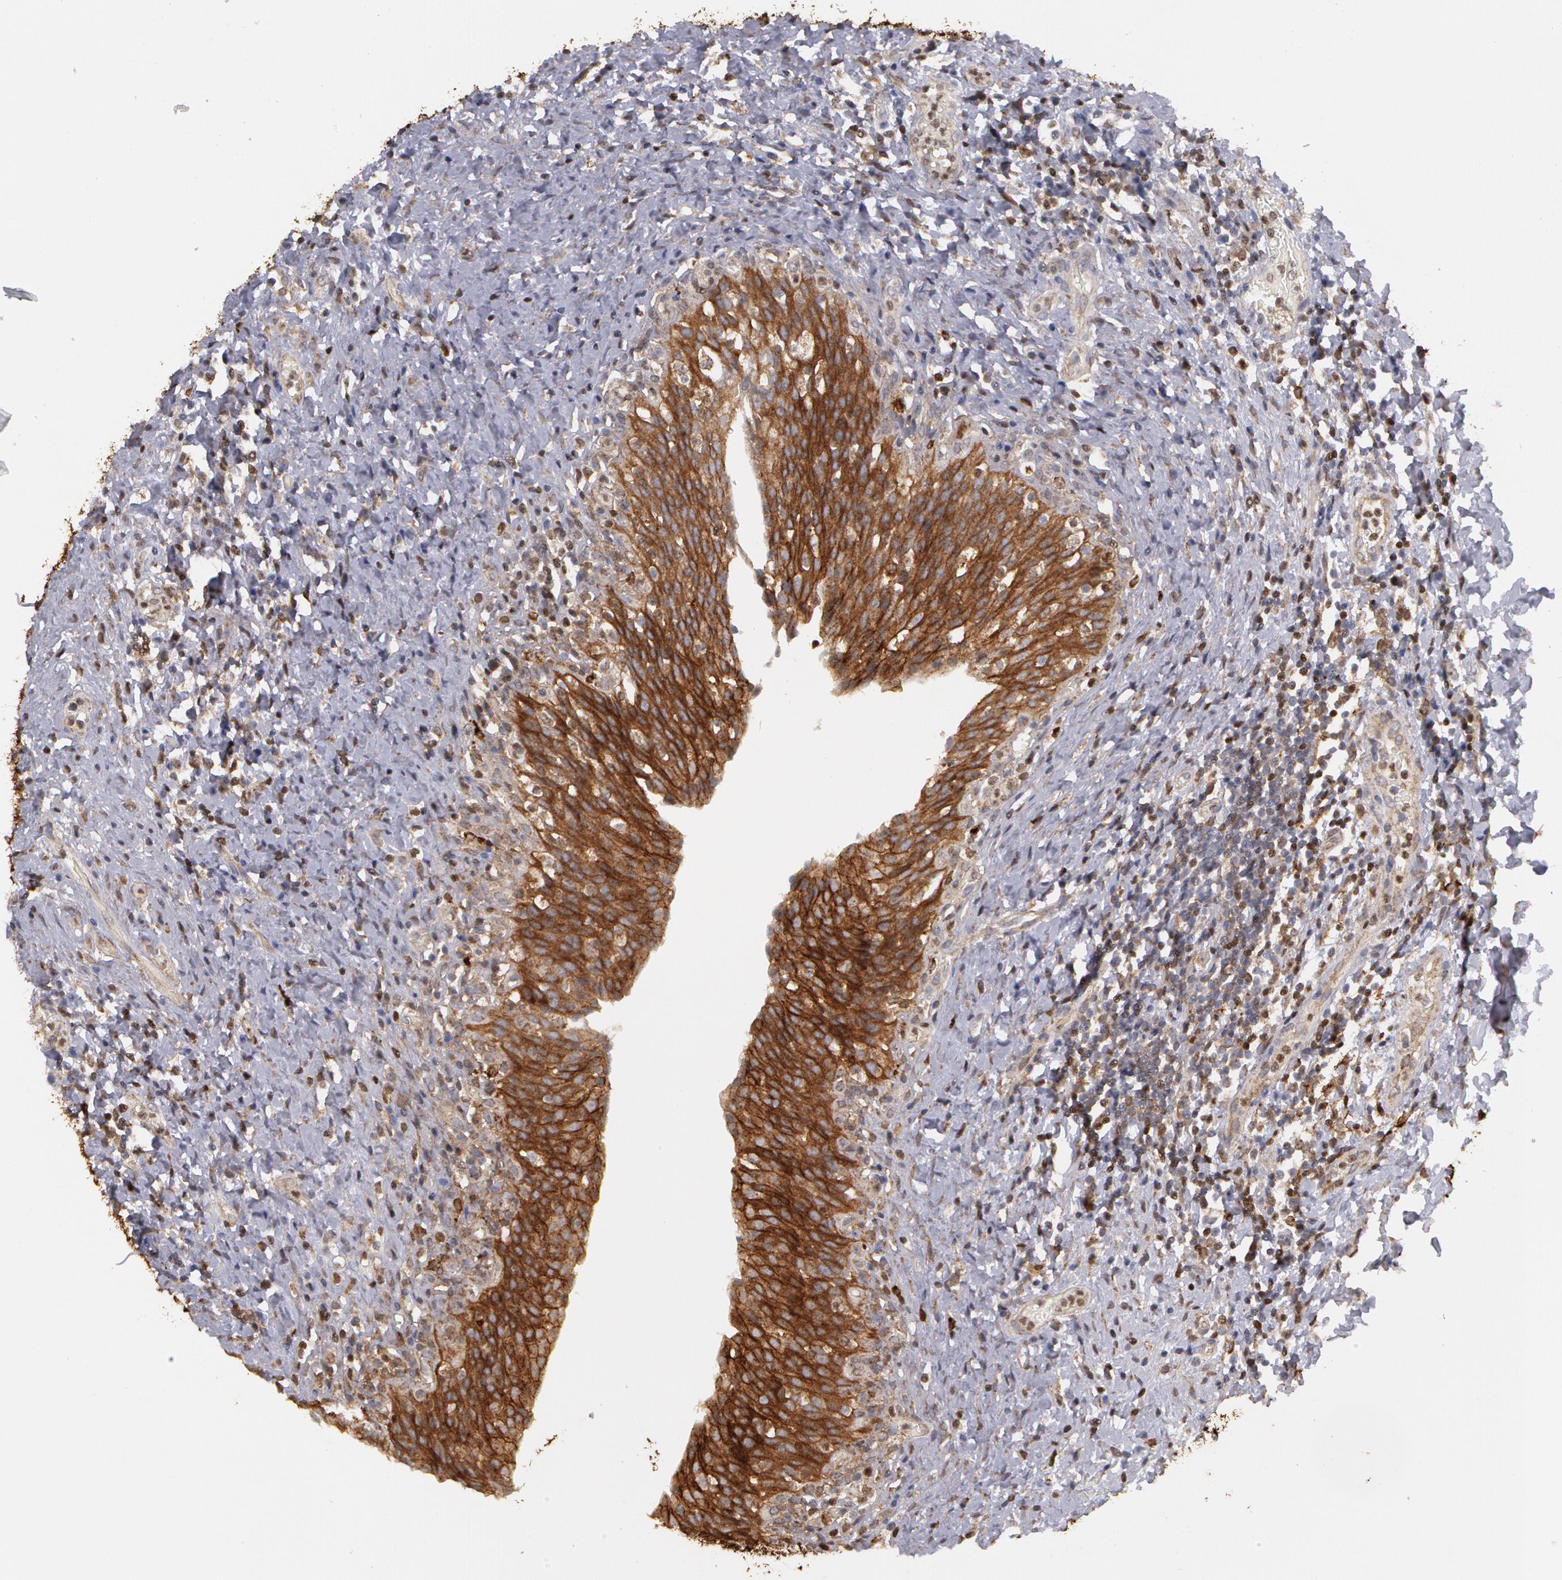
{"staining": {"intensity": "moderate", "quantity": ">75%", "location": "cytoplasmic/membranous"}, "tissue": "urinary bladder", "cell_type": "Urothelial cells", "image_type": "normal", "snomed": [{"axis": "morphology", "description": "Normal tissue, NOS"}, {"axis": "topography", "description": "Urinary bladder"}], "caption": "DAB (3,3'-diaminobenzidine) immunohistochemical staining of unremarkable human urinary bladder exhibits moderate cytoplasmic/membranous protein positivity in approximately >75% of urothelial cells. The staining was performed using DAB, with brown indicating positive protein expression. Nuclei are stained blue with hematoxylin.", "gene": "ERBB2", "patient": {"sex": "male", "age": 51}}